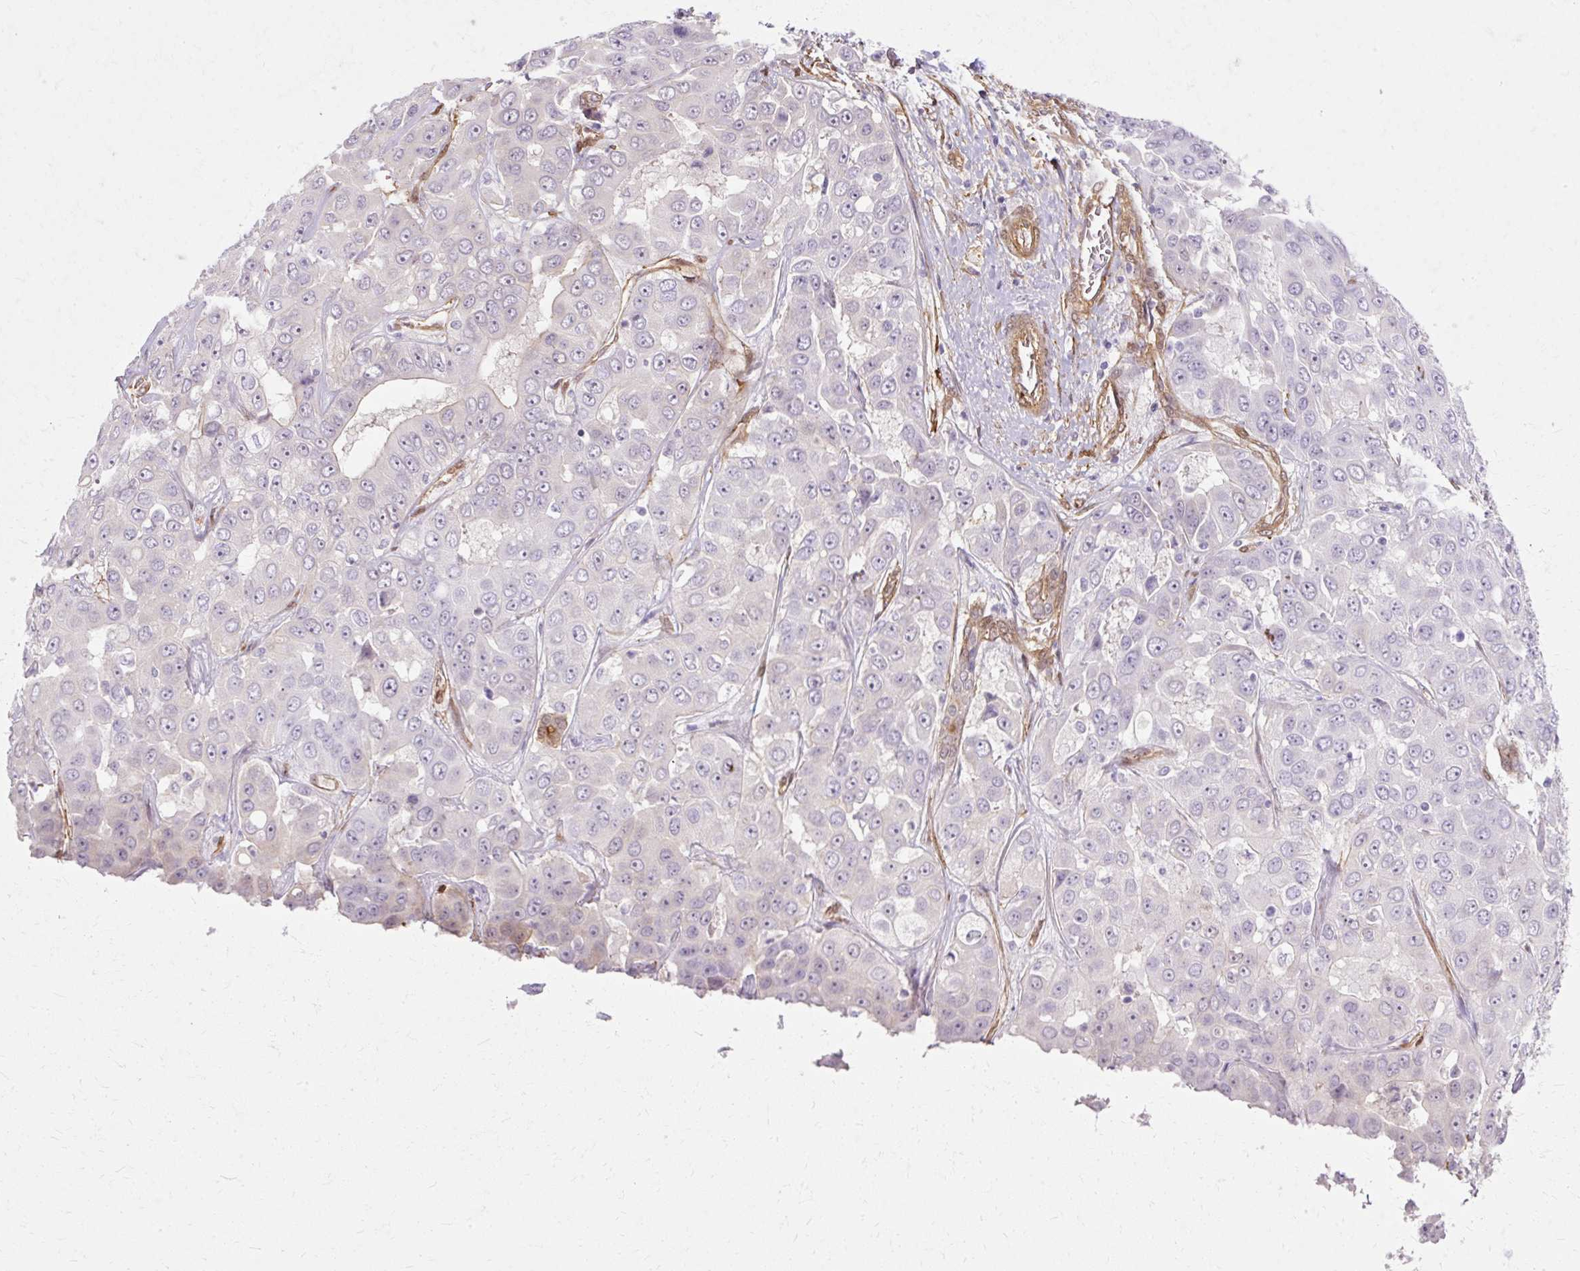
{"staining": {"intensity": "negative", "quantity": "none", "location": "none"}, "tissue": "liver cancer", "cell_type": "Tumor cells", "image_type": "cancer", "snomed": [{"axis": "morphology", "description": "Cholangiocarcinoma"}, {"axis": "topography", "description": "Liver"}], "caption": "Micrograph shows no protein positivity in tumor cells of liver cancer (cholangiocarcinoma) tissue.", "gene": "CNN3", "patient": {"sex": "female", "age": 52}}